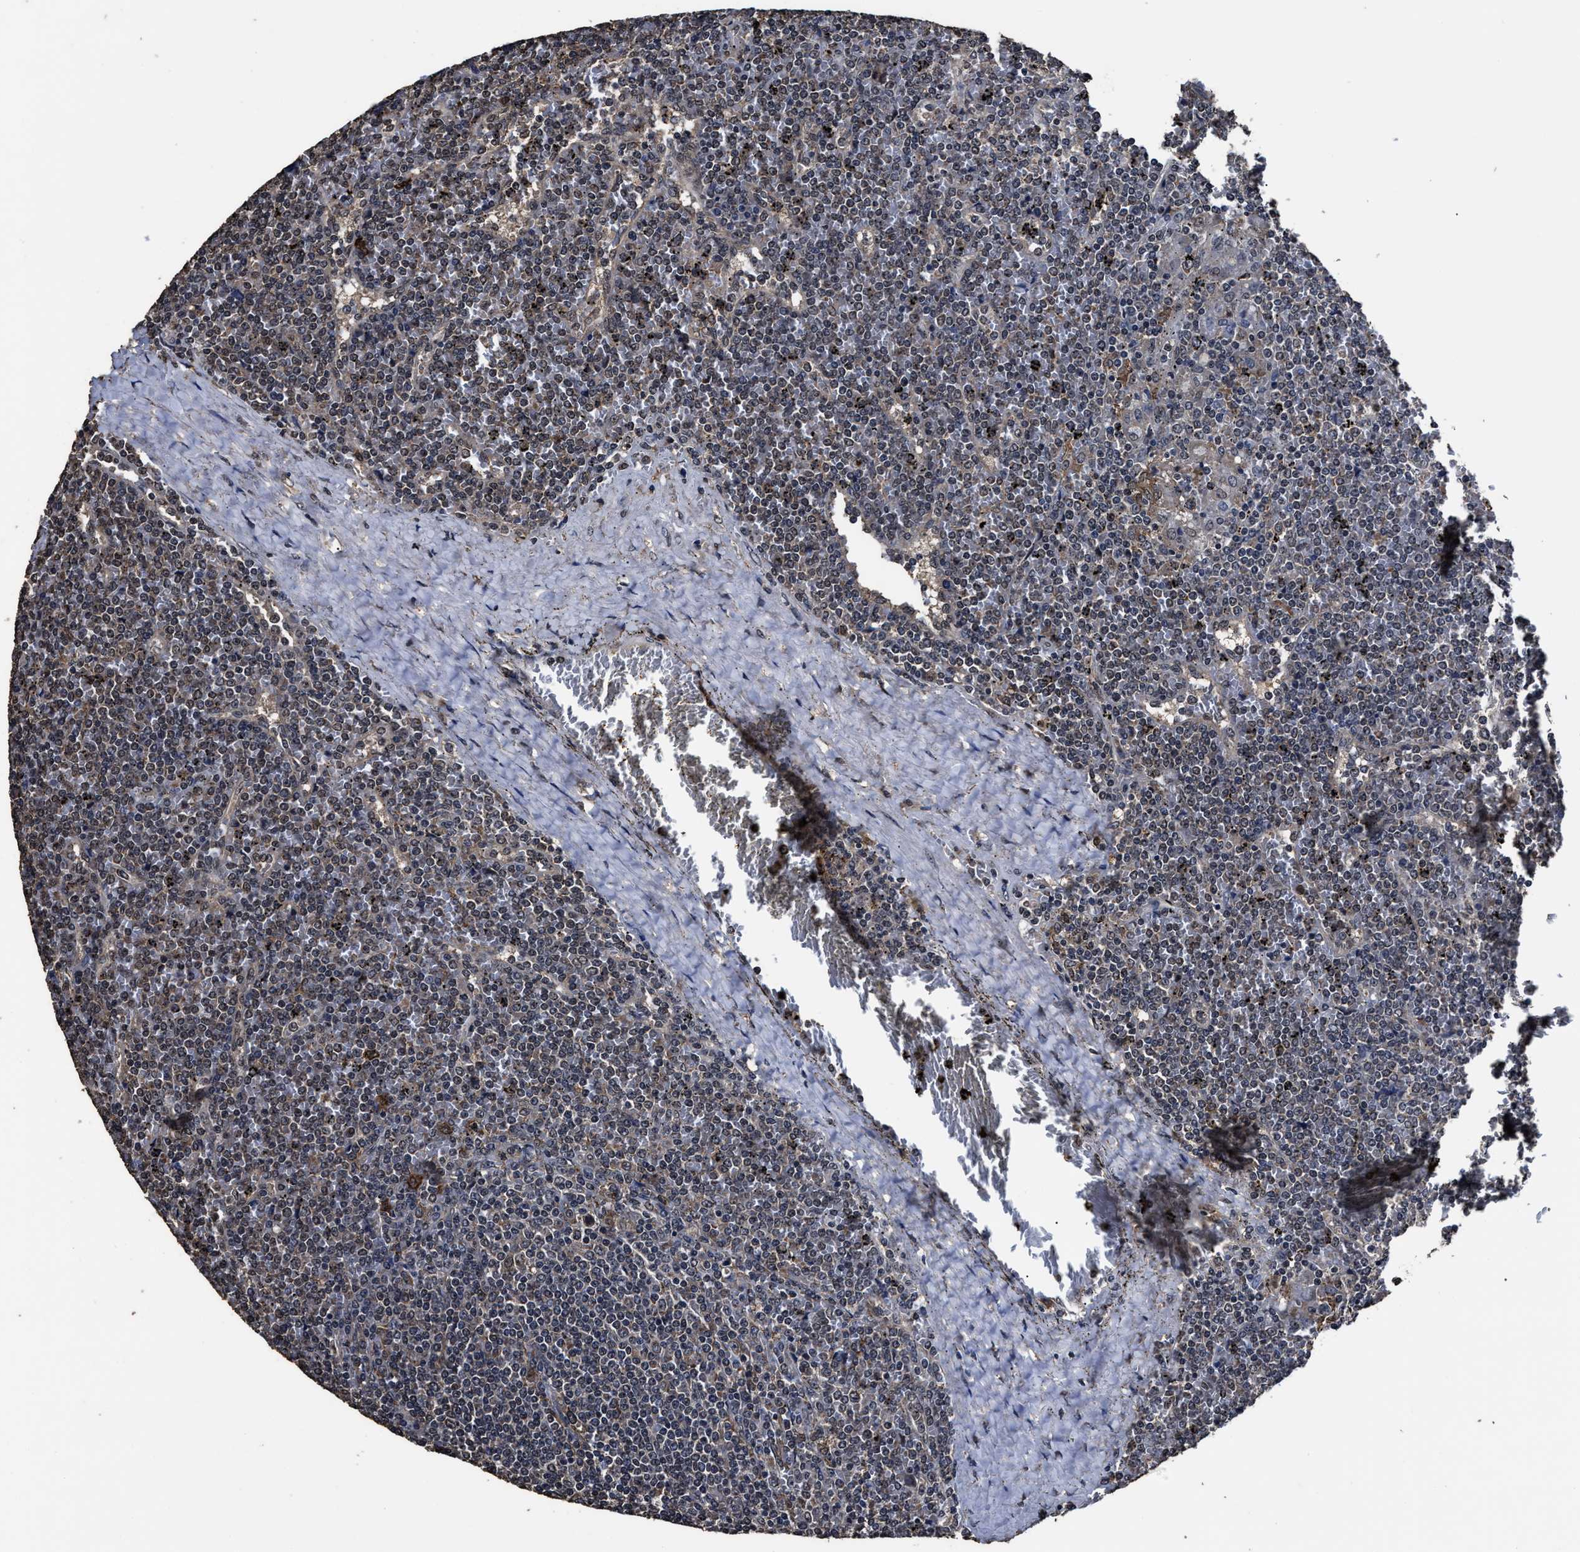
{"staining": {"intensity": "weak", "quantity": "25%-75%", "location": "nuclear"}, "tissue": "lymphoma", "cell_type": "Tumor cells", "image_type": "cancer", "snomed": [{"axis": "morphology", "description": "Malignant lymphoma, non-Hodgkin's type, Low grade"}, {"axis": "topography", "description": "Spleen"}], "caption": "Lymphoma stained for a protein (brown) displays weak nuclear positive staining in approximately 25%-75% of tumor cells.", "gene": "RSBN1L", "patient": {"sex": "female", "age": 19}}